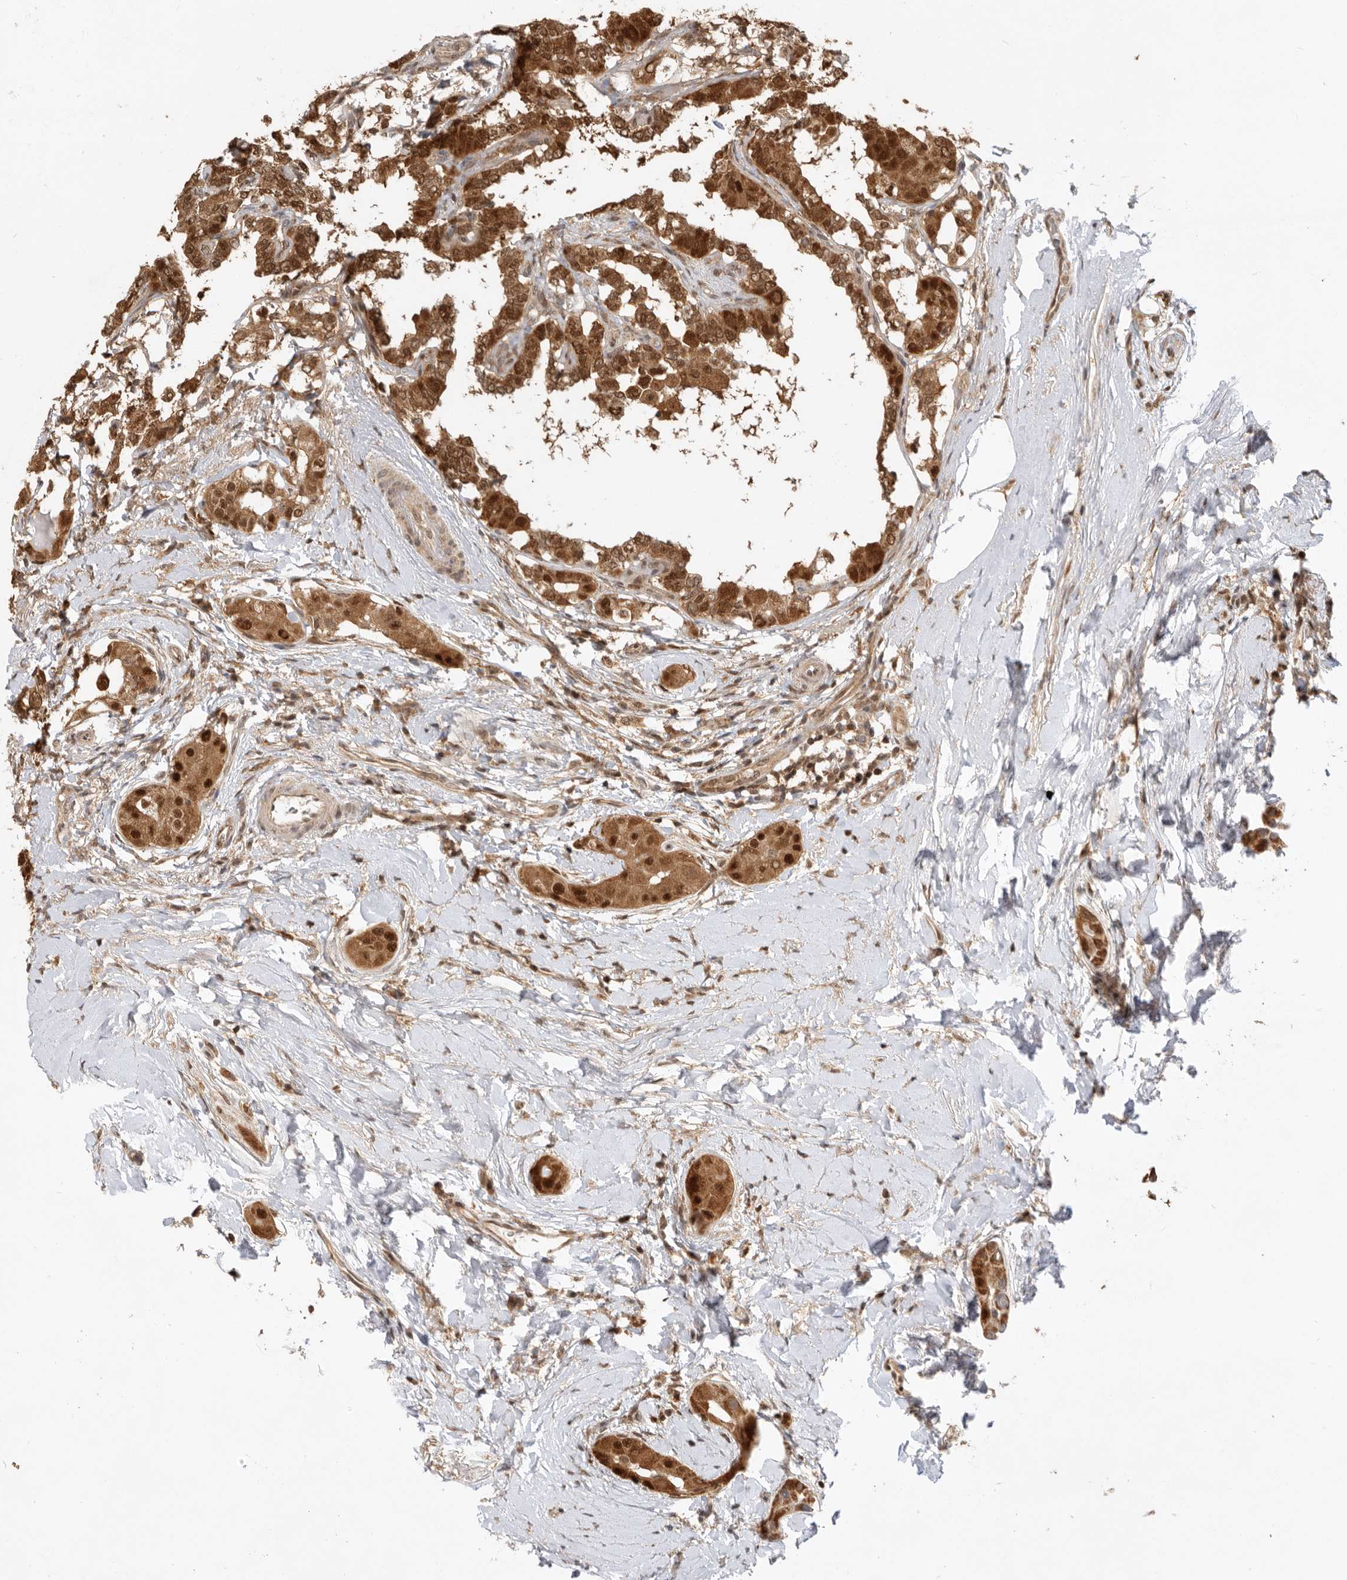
{"staining": {"intensity": "strong", "quantity": ">75%", "location": "cytoplasmic/membranous,nuclear"}, "tissue": "thyroid cancer", "cell_type": "Tumor cells", "image_type": "cancer", "snomed": [{"axis": "morphology", "description": "Papillary adenocarcinoma, NOS"}, {"axis": "topography", "description": "Thyroid gland"}], "caption": "A micrograph of thyroid cancer stained for a protein displays strong cytoplasmic/membranous and nuclear brown staining in tumor cells.", "gene": "ADPRS", "patient": {"sex": "male", "age": 33}}